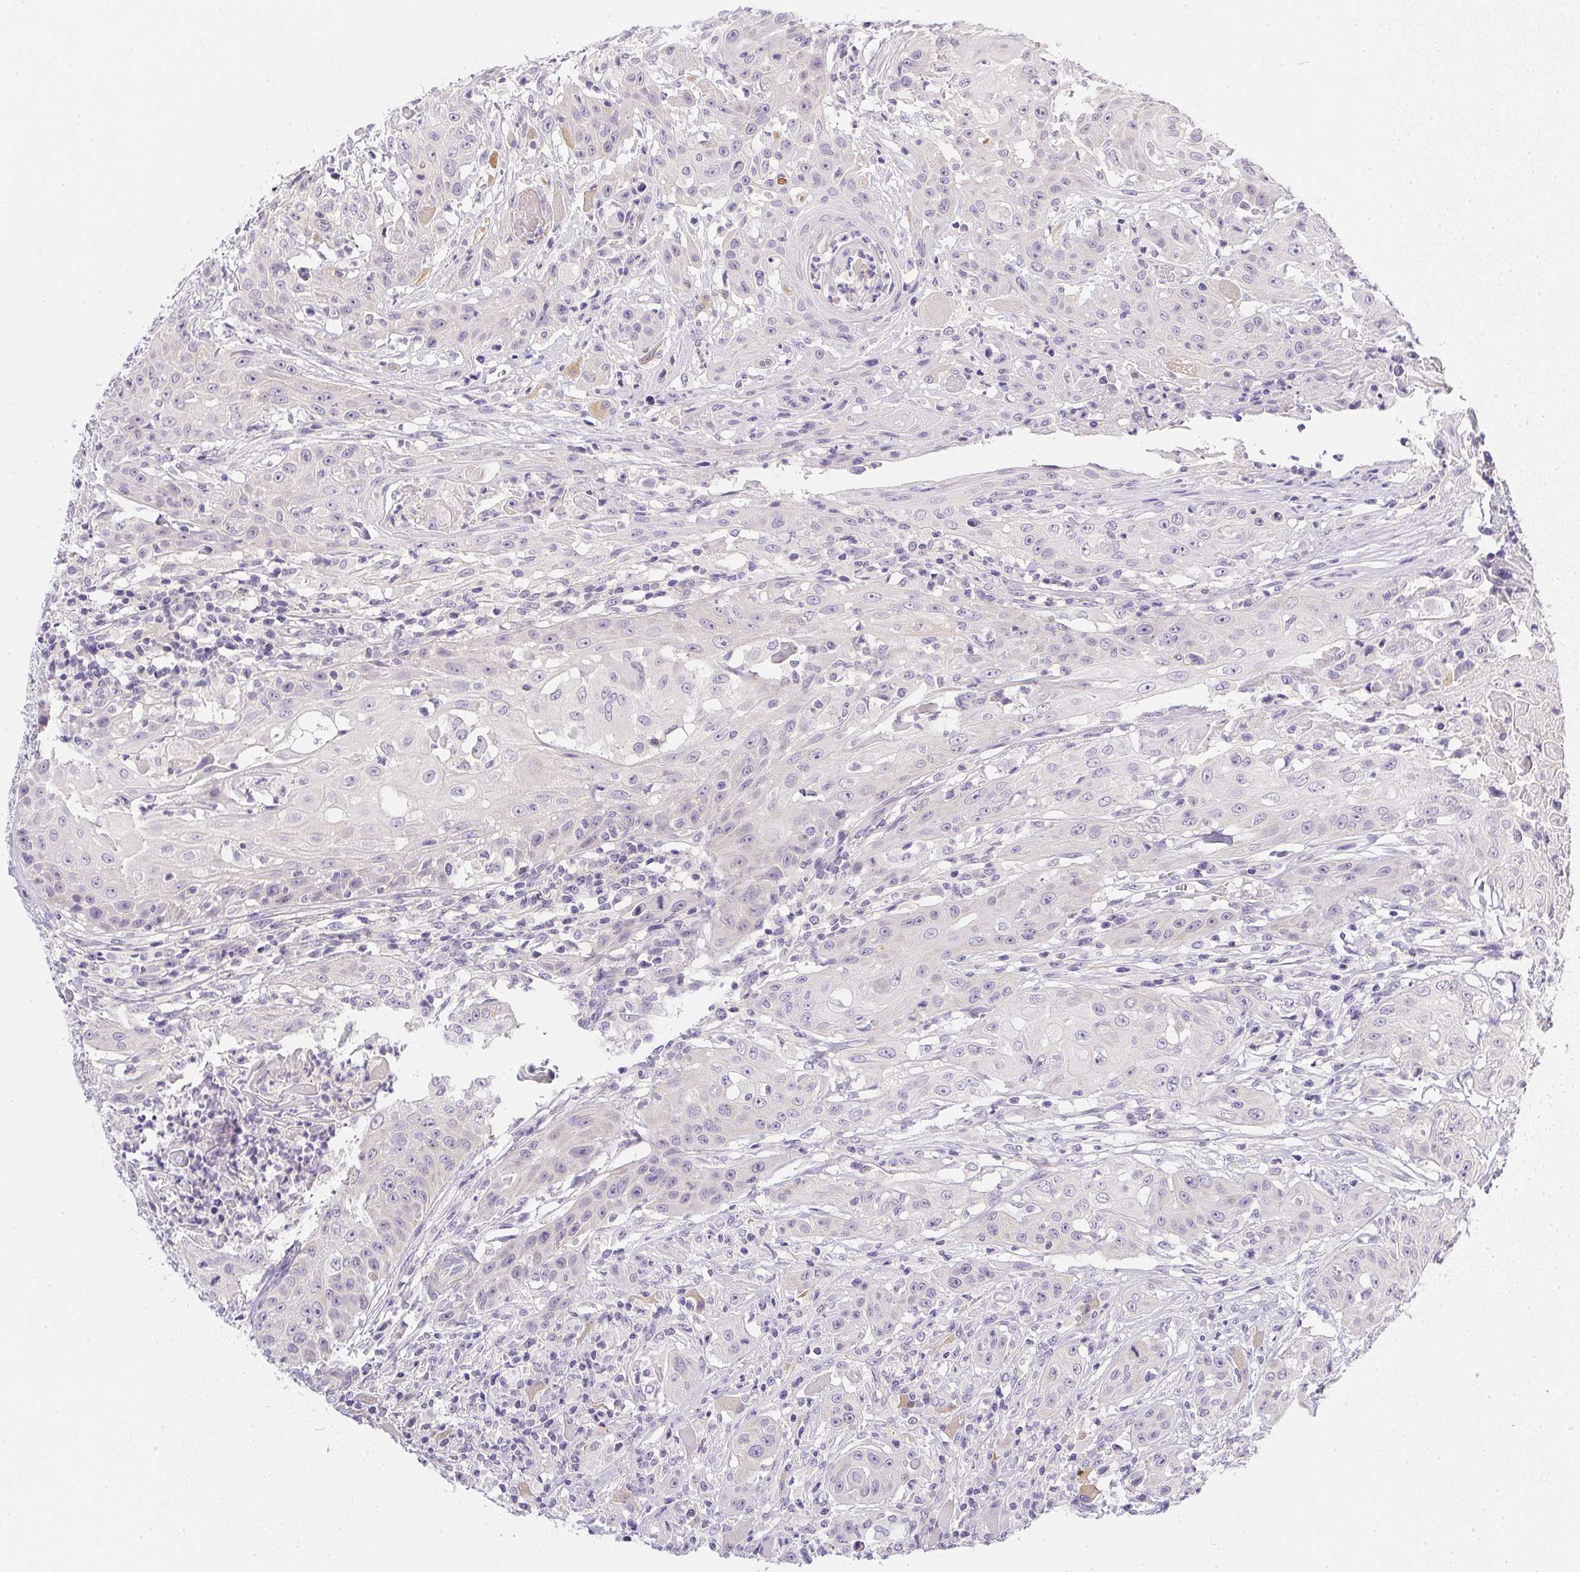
{"staining": {"intensity": "negative", "quantity": "none", "location": "none"}, "tissue": "head and neck cancer", "cell_type": "Tumor cells", "image_type": "cancer", "snomed": [{"axis": "morphology", "description": "Squamous cell carcinoma, NOS"}, {"axis": "topography", "description": "Oral tissue"}, {"axis": "topography", "description": "Head-Neck"}, {"axis": "topography", "description": "Neck, NOS"}], "caption": "Immunohistochemistry (IHC) of human squamous cell carcinoma (head and neck) displays no positivity in tumor cells.", "gene": "SLC17A7", "patient": {"sex": "female", "age": 55}}